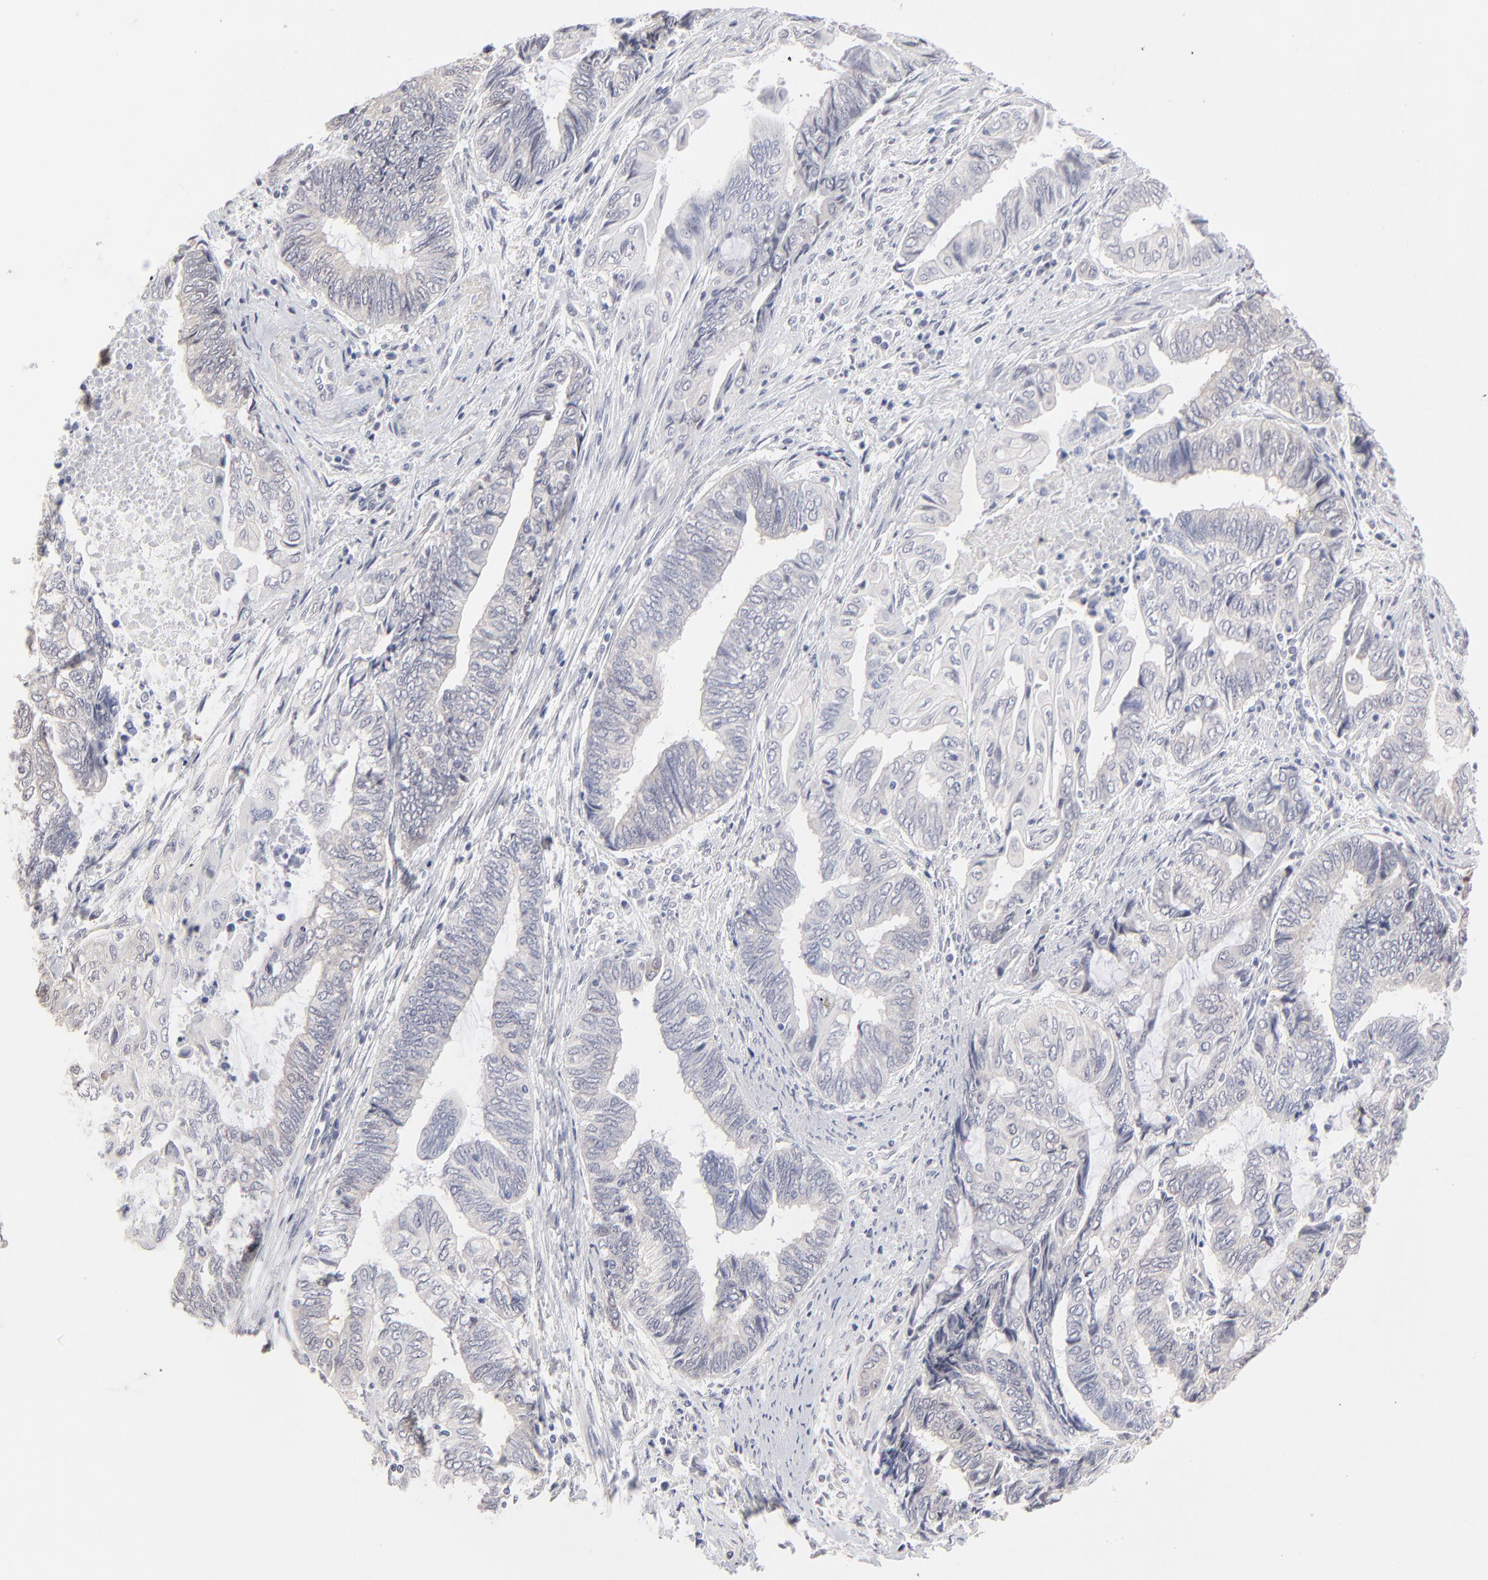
{"staining": {"intensity": "negative", "quantity": "none", "location": "none"}, "tissue": "endometrial cancer", "cell_type": "Tumor cells", "image_type": "cancer", "snomed": [{"axis": "morphology", "description": "Adenocarcinoma, NOS"}, {"axis": "topography", "description": "Uterus"}, {"axis": "topography", "description": "Endometrium"}], "caption": "The immunohistochemistry (IHC) histopathology image has no significant positivity in tumor cells of endometrial cancer (adenocarcinoma) tissue. (DAB (3,3'-diaminobenzidine) IHC with hematoxylin counter stain).", "gene": "RBM3", "patient": {"sex": "female", "age": 70}}